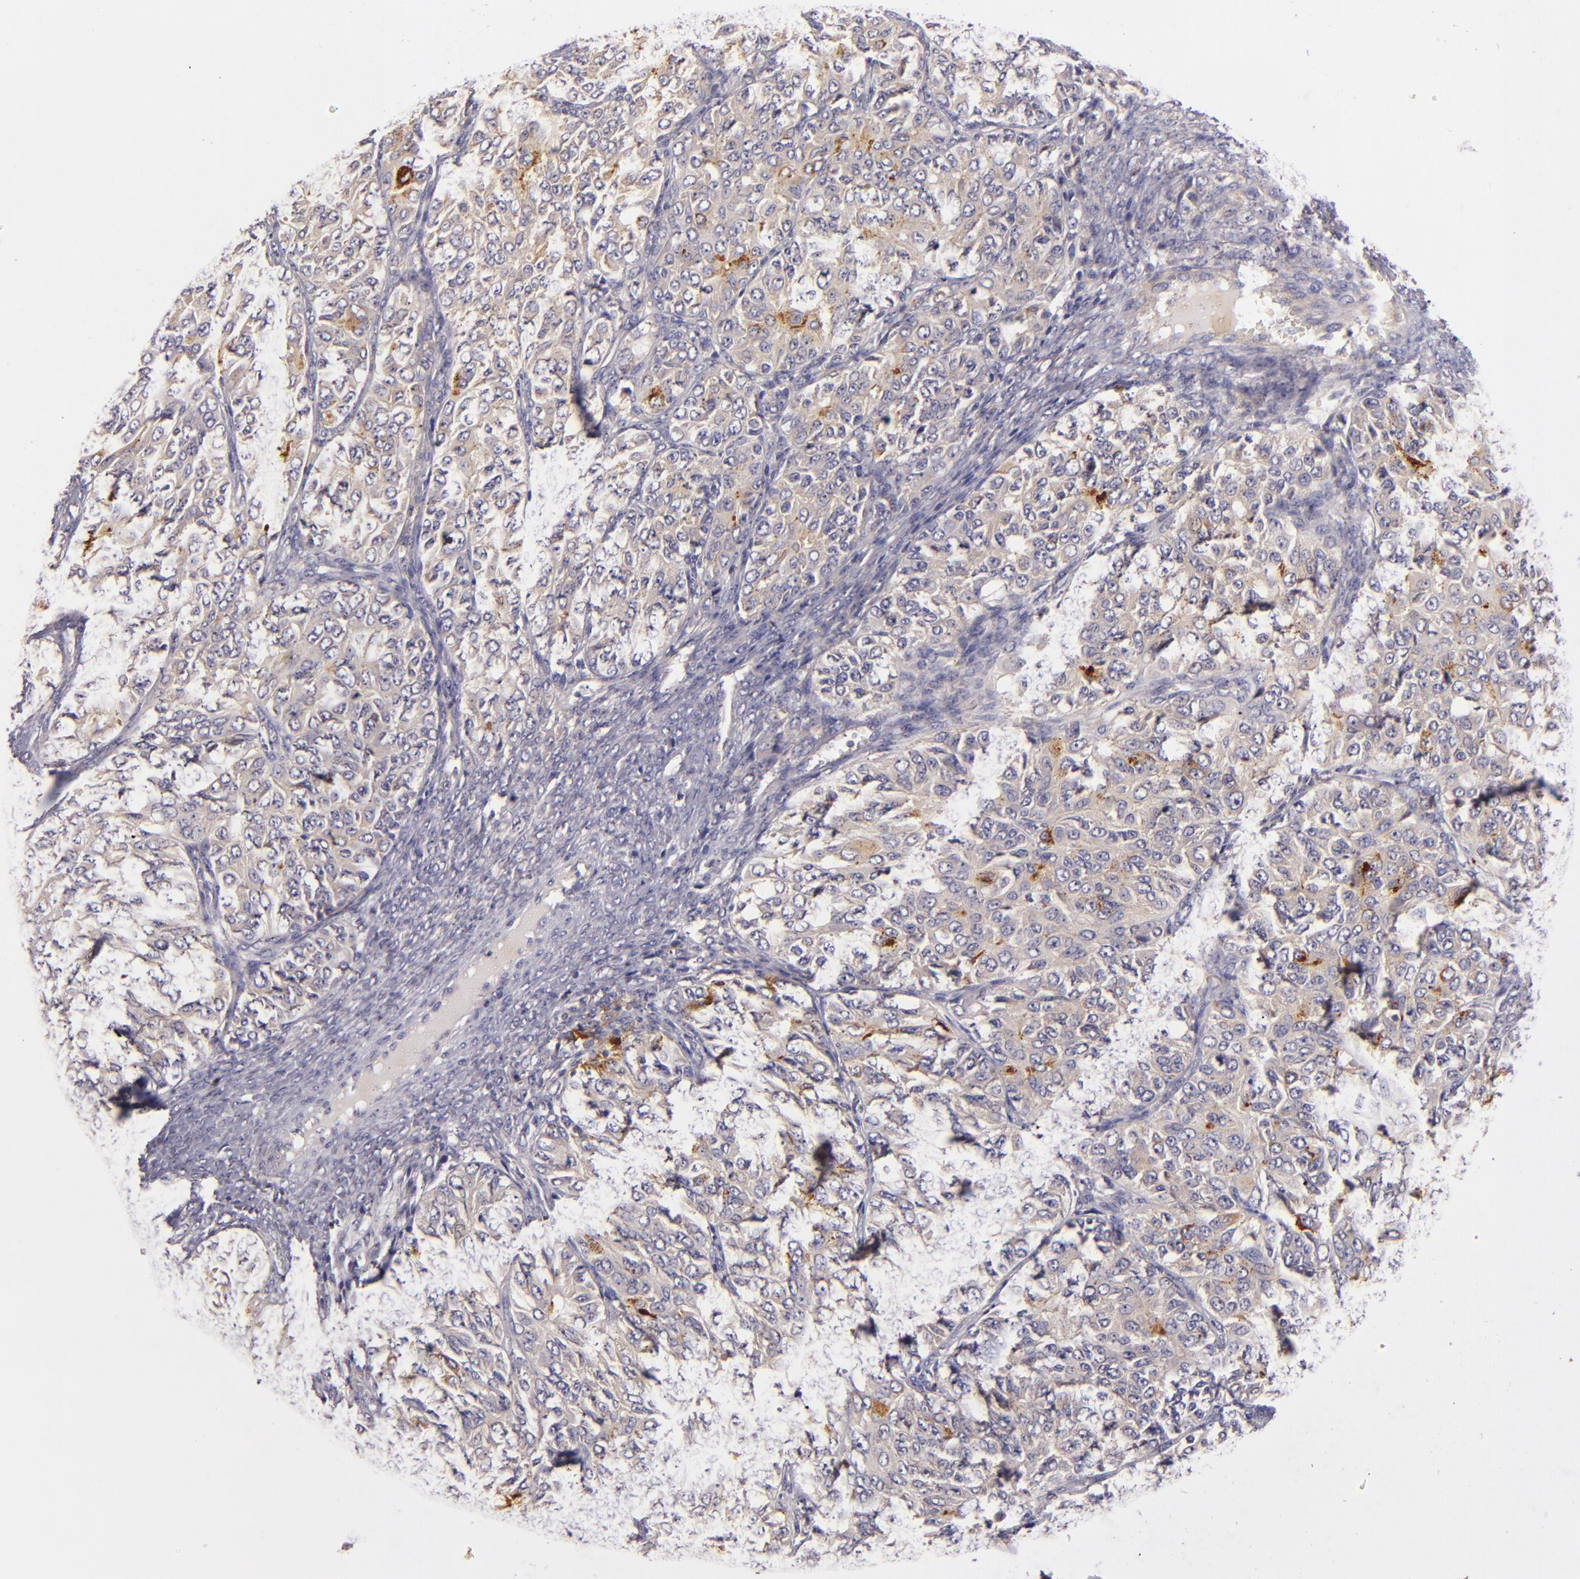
{"staining": {"intensity": "weak", "quantity": "<25%", "location": "cytoplasmic/membranous"}, "tissue": "ovarian cancer", "cell_type": "Tumor cells", "image_type": "cancer", "snomed": [{"axis": "morphology", "description": "Carcinoma, endometroid"}, {"axis": "topography", "description": "Ovary"}], "caption": "Tumor cells show no significant staining in ovarian cancer.", "gene": "CD83", "patient": {"sex": "female", "age": 51}}